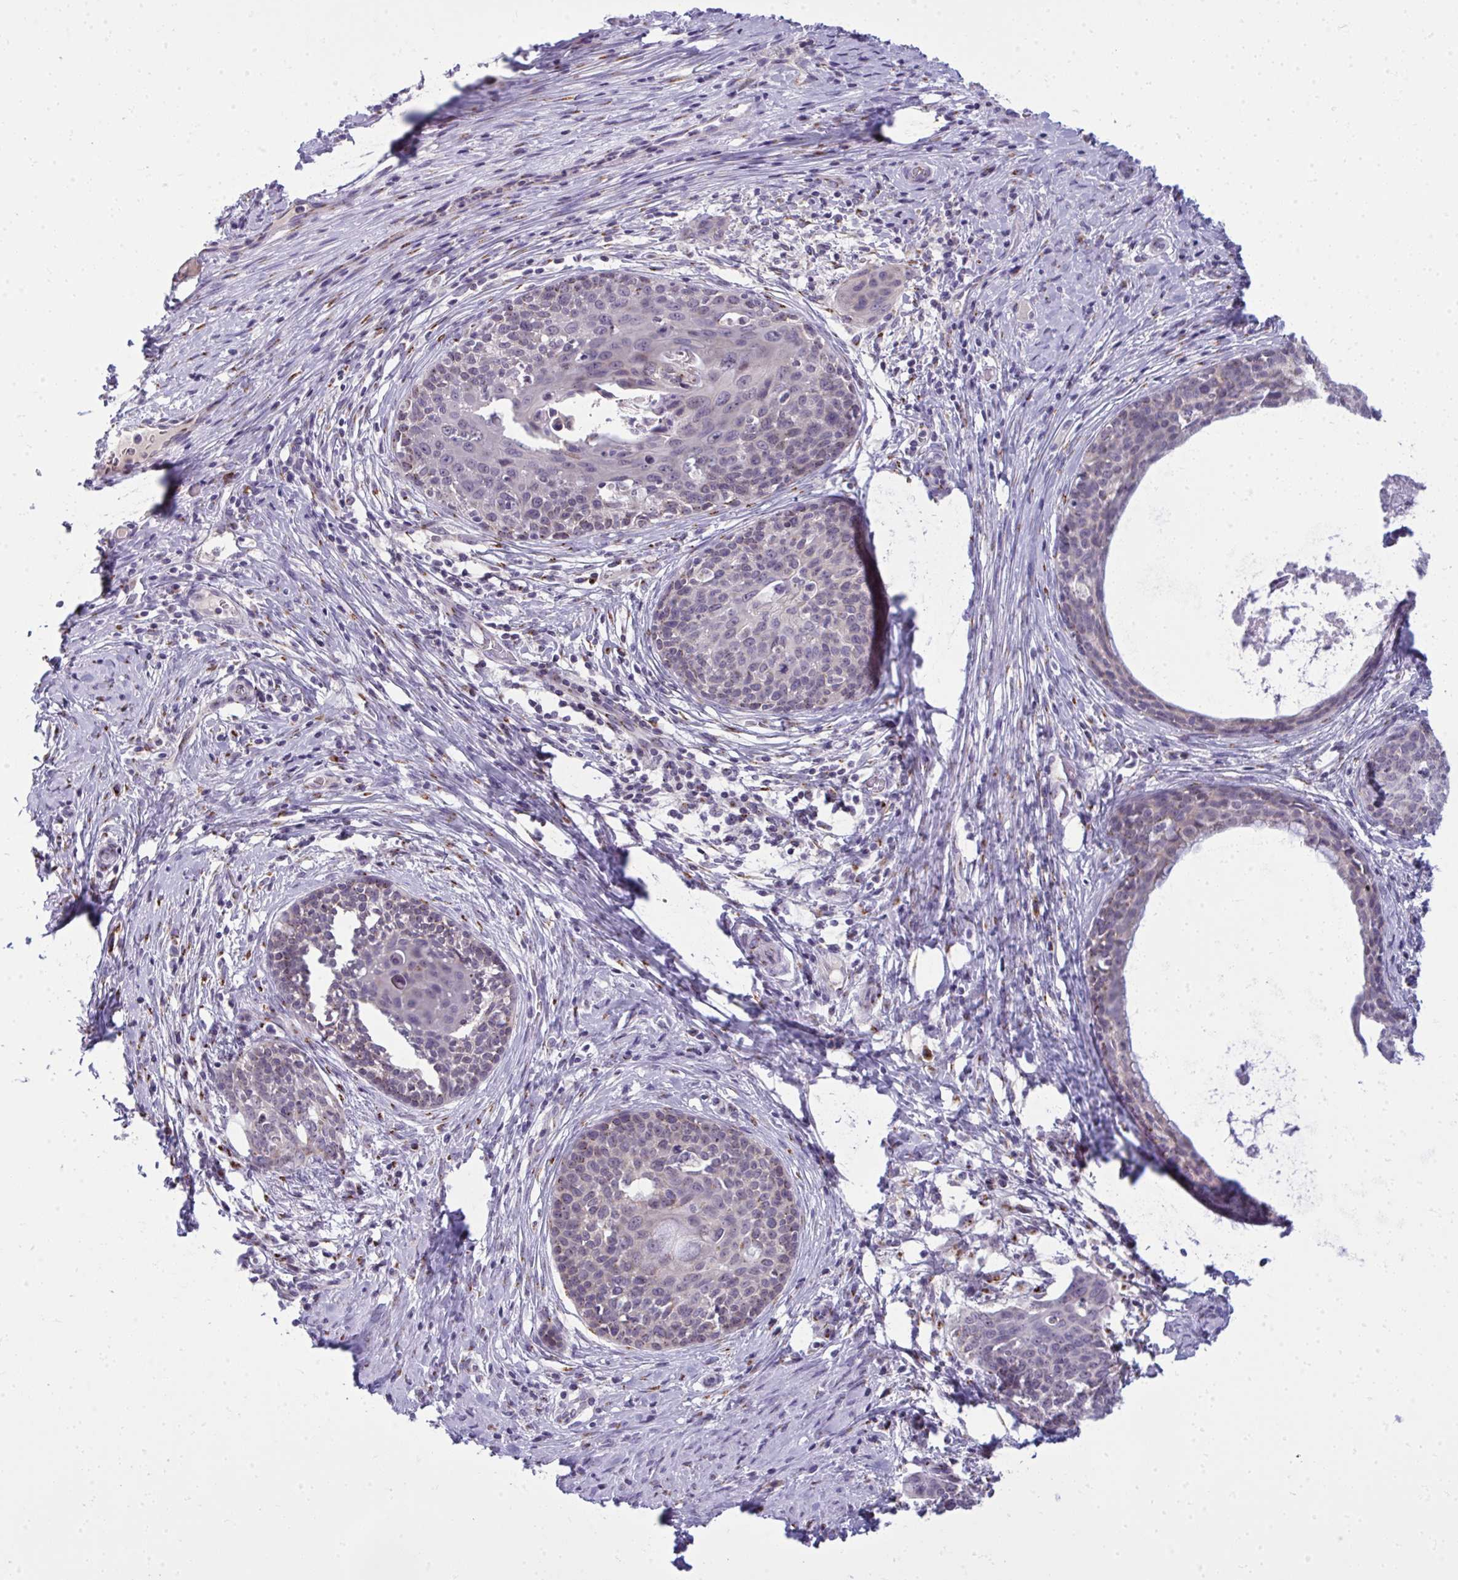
{"staining": {"intensity": "weak", "quantity": "<25%", "location": "cytoplasmic/membranous"}, "tissue": "cervical cancer", "cell_type": "Tumor cells", "image_type": "cancer", "snomed": [{"axis": "morphology", "description": "Squamous cell carcinoma, NOS"}, {"axis": "morphology", "description": "Adenocarcinoma, NOS"}, {"axis": "topography", "description": "Cervix"}], "caption": "An image of human cervical squamous cell carcinoma is negative for staining in tumor cells.", "gene": "DTX4", "patient": {"sex": "female", "age": 52}}